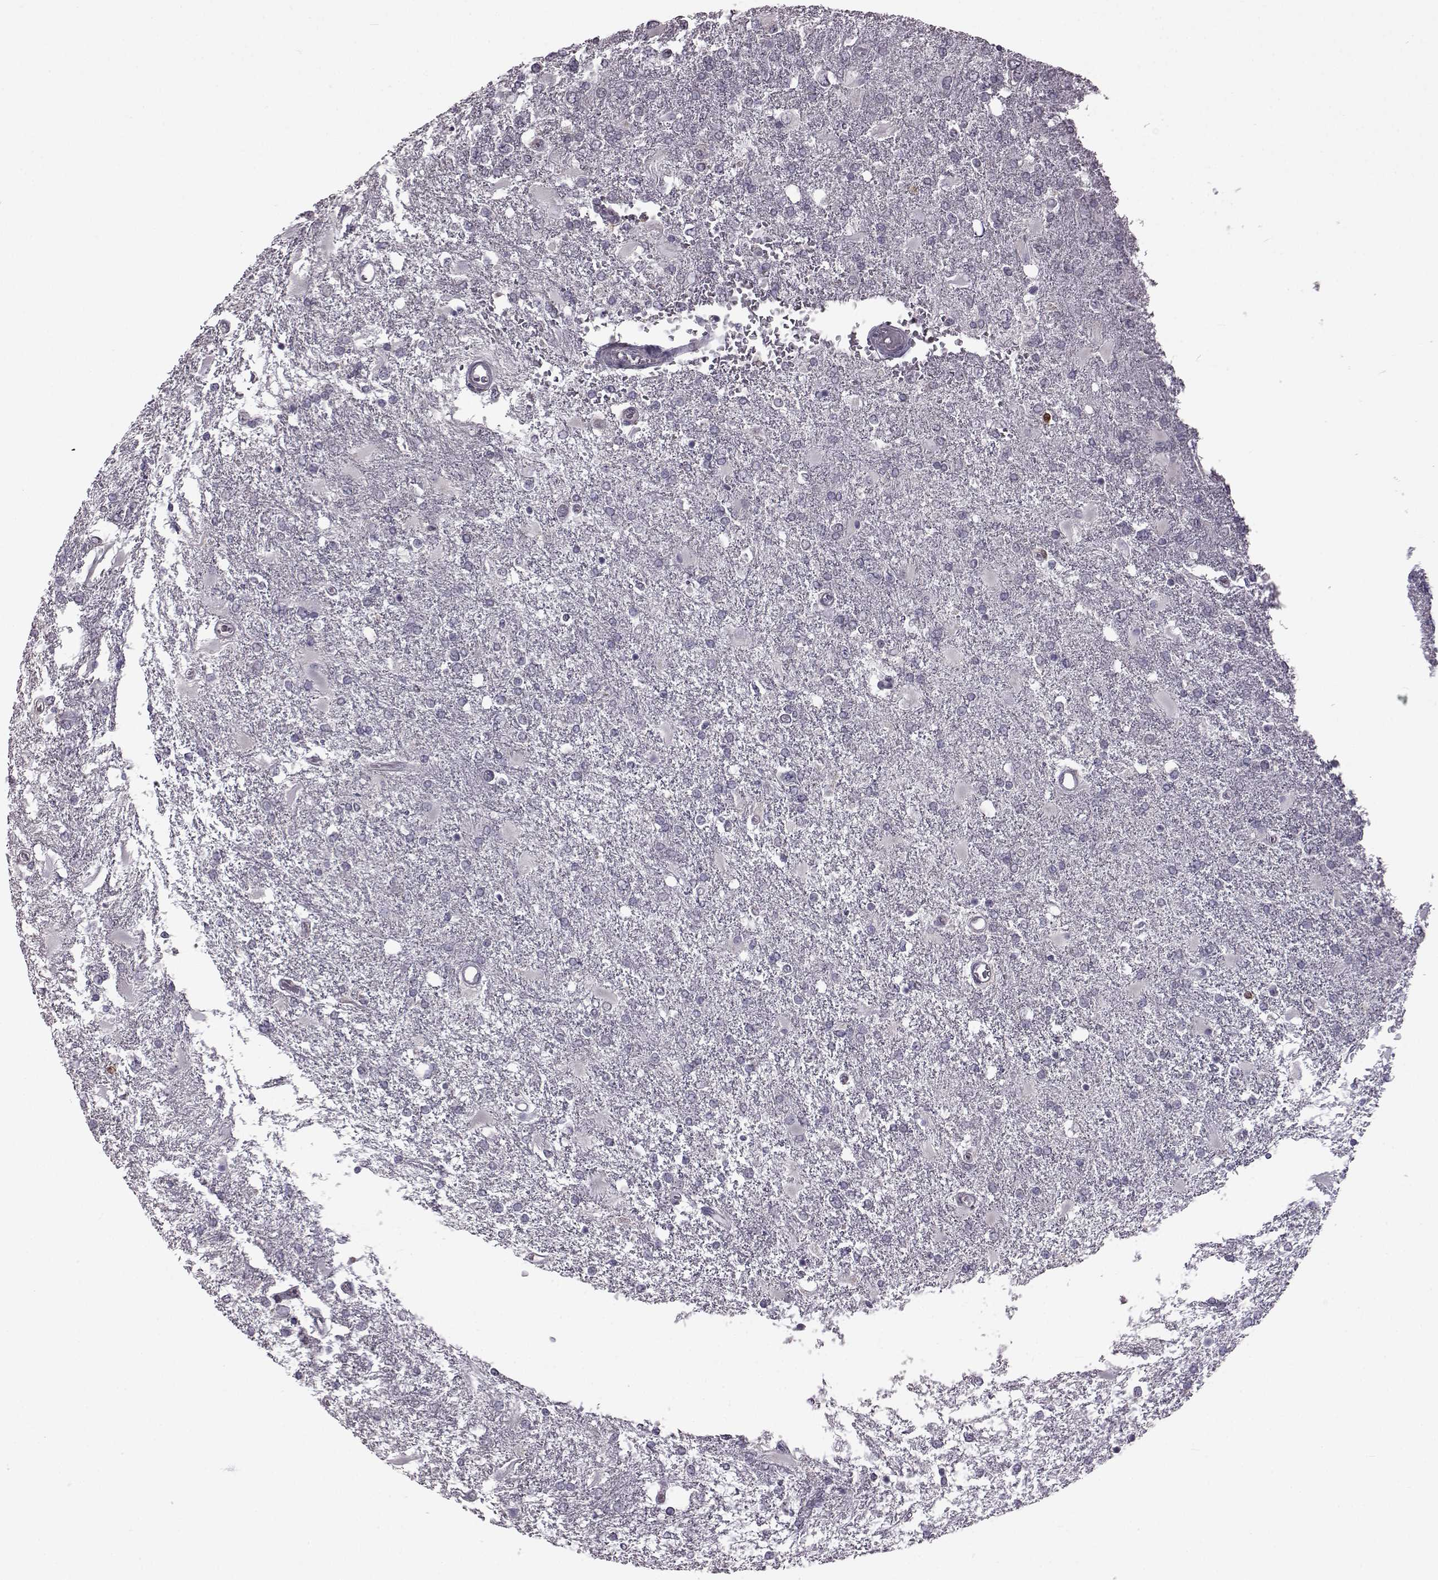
{"staining": {"intensity": "negative", "quantity": "none", "location": "none"}, "tissue": "glioma", "cell_type": "Tumor cells", "image_type": "cancer", "snomed": [{"axis": "morphology", "description": "Glioma, malignant, High grade"}, {"axis": "topography", "description": "Cerebral cortex"}], "caption": "Immunohistochemistry (IHC) of human malignant high-grade glioma reveals no staining in tumor cells. (DAB immunohistochemistry (IHC) with hematoxylin counter stain).", "gene": "DOK2", "patient": {"sex": "male", "age": 79}}